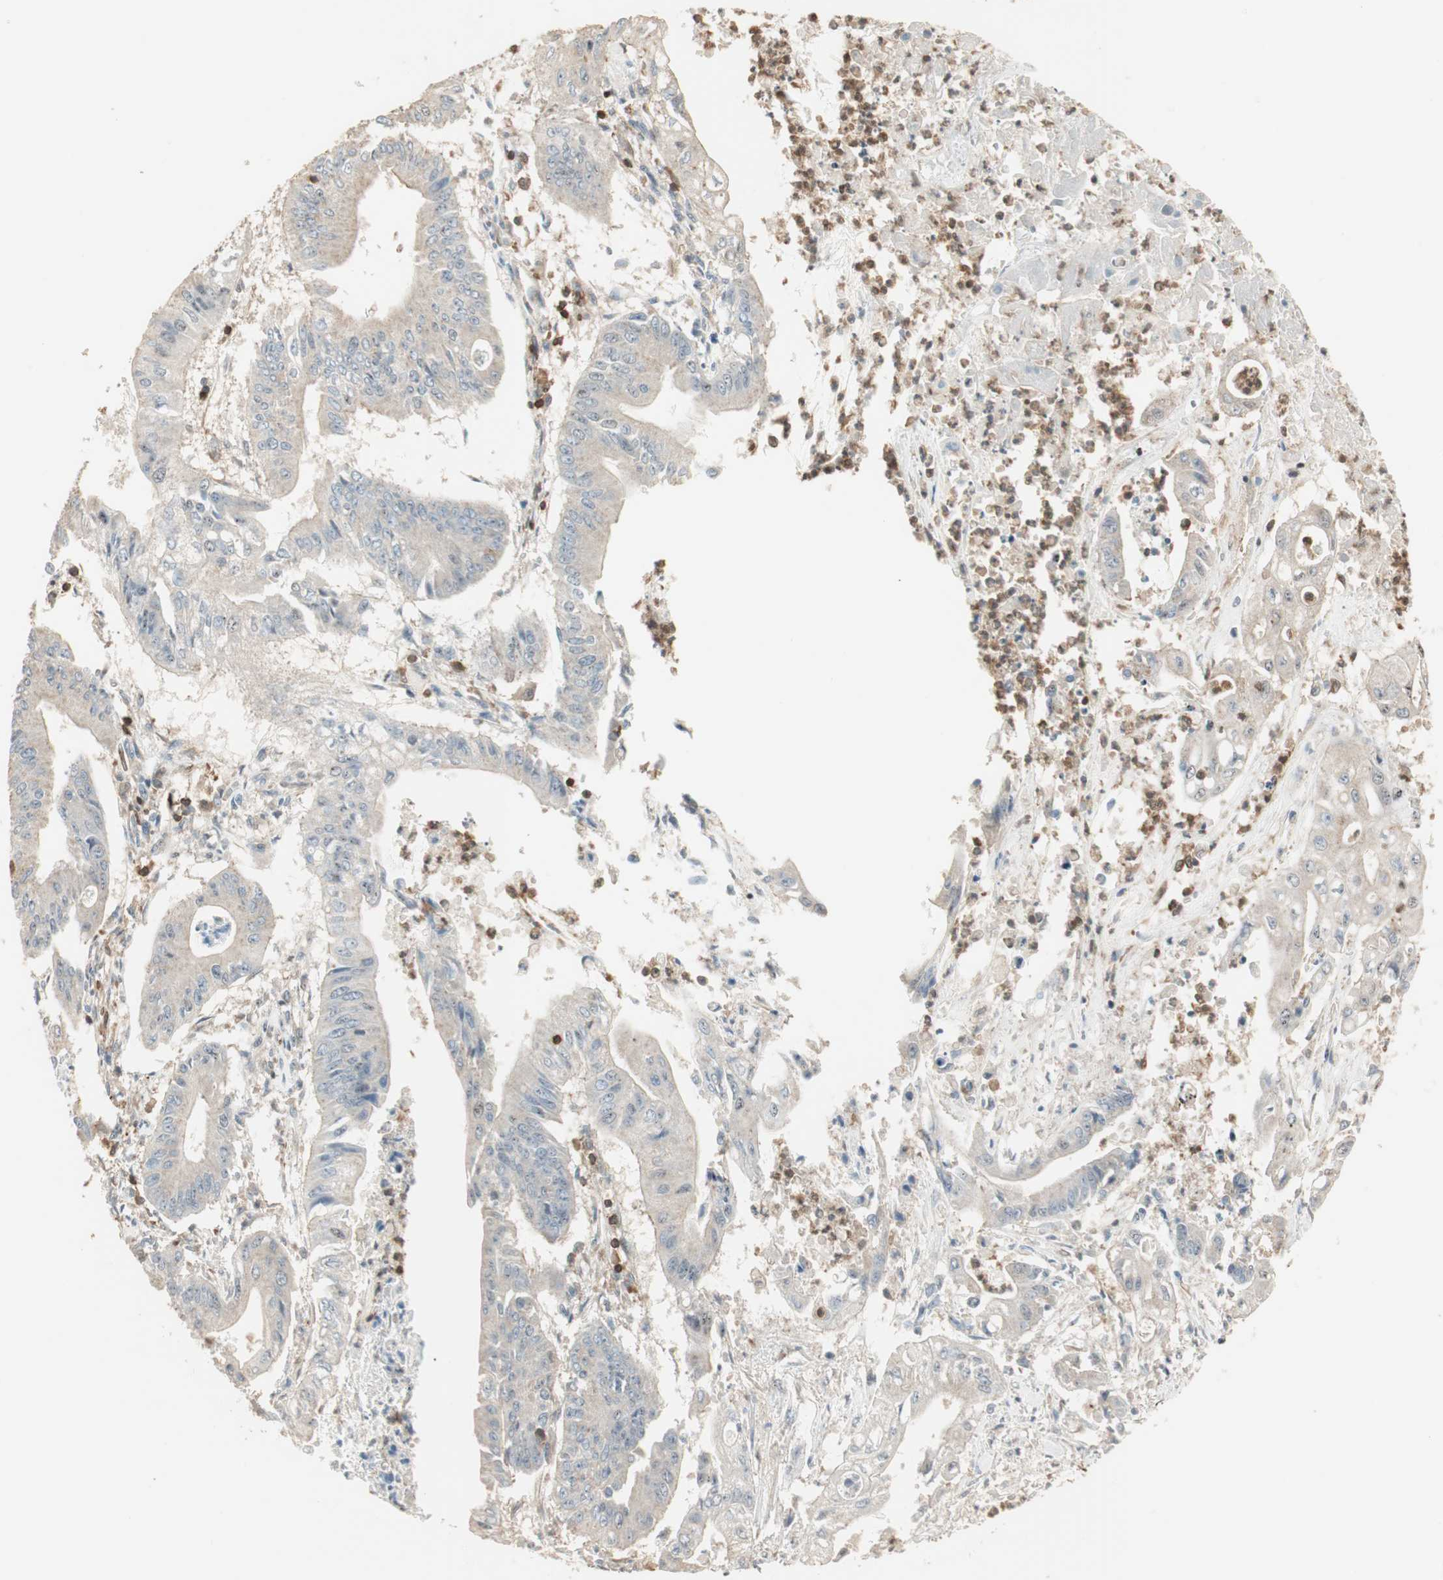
{"staining": {"intensity": "weak", "quantity": "25%-75%", "location": "cytoplasmic/membranous"}, "tissue": "pancreatic cancer", "cell_type": "Tumor cells", "image_type": "cancer", "snomed": [{"axis": "morphology", "description": "Normal tissue, NOS"}, {"axis": "topography", "description": "Lymph node"}], "caption": "Protein expression analysis of human pancreatic cancer reveals weak cytoplasmic/membranous expression in approximately 25%-75% of tumor cells.", "gene": "CRLF3", "patient": {"sex": "male", "age": 62}}